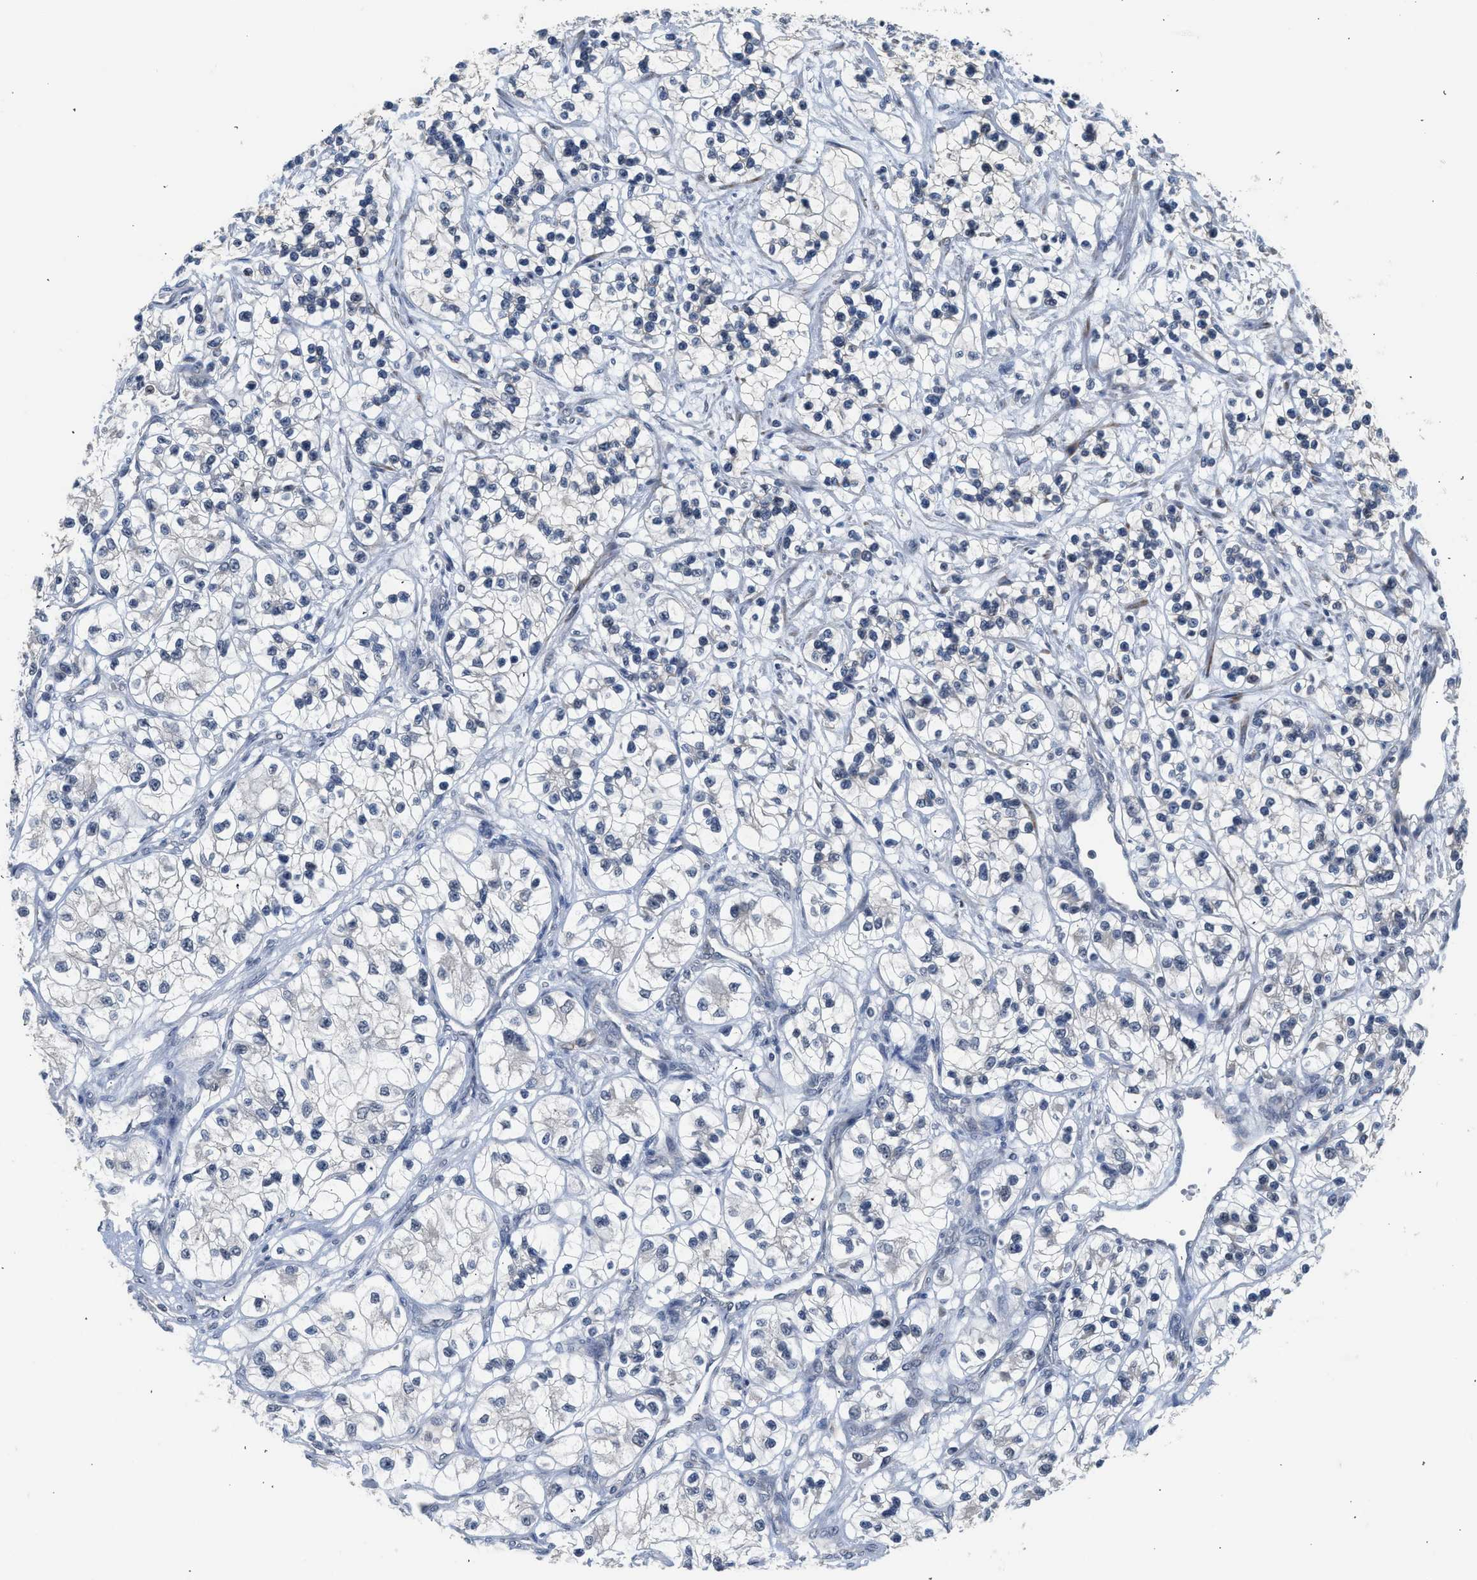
{"staining": {"intensity": "negative", "quantity": "none", "location": "none"}, "tissue": "renal cancer", "cell_type": "Tumor cells", "image_type": "cancer", "snomed": [{"axis": "morphology", "description": "Adenocarcinoma, NOS"}, {"axis": "topography", "description": "Kidney"}], "caption": "There is no significant positivity in tumor cells of renal cancer.", "gene": "CSF3R", "patient": {"sex": "female", "age": 57}}